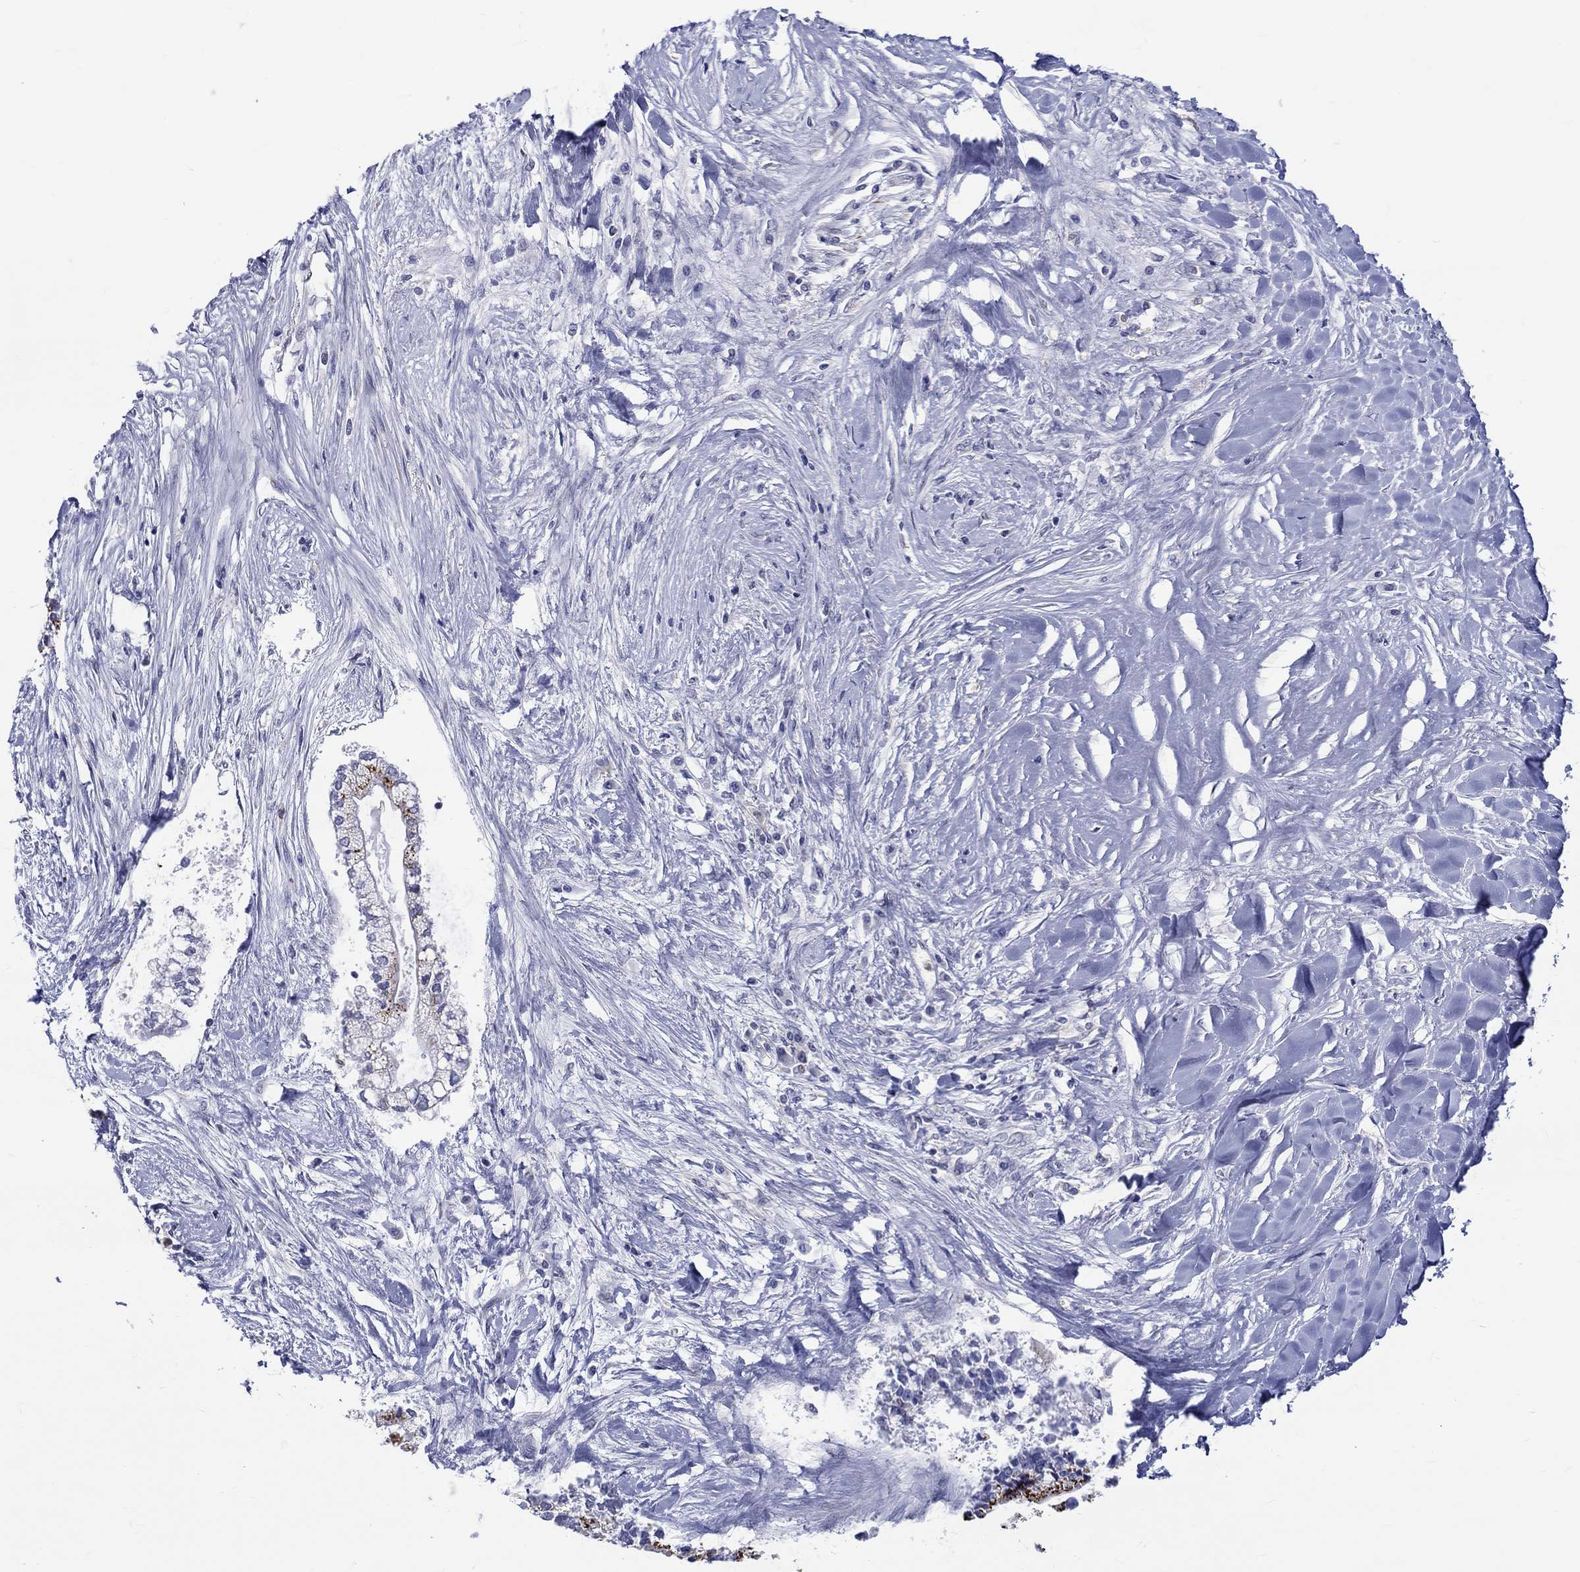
{"staining": {"intensity": "negative", "quantity": "none", "location": "none"}, "tissue": "liver cancer", "cell_type": "Tumor cells", "image_type": "cancer", "snomed": [{"axis": "morphology", "description": "Cholangiocarcinoma"}, {"axis": "topography", "description": "Liver"}], "caption": "Immunohistochemistry (IHC) micrograph of neoplastic tissue: human liver cancer (cholangiocarcinoma) stained with DAB (3,3'-diaminobenzidine) exhibits no significant protein expression in tumor cells.", "gene": "ST6GALNAC1", "patient": {"sex": "male", "age": 50}}